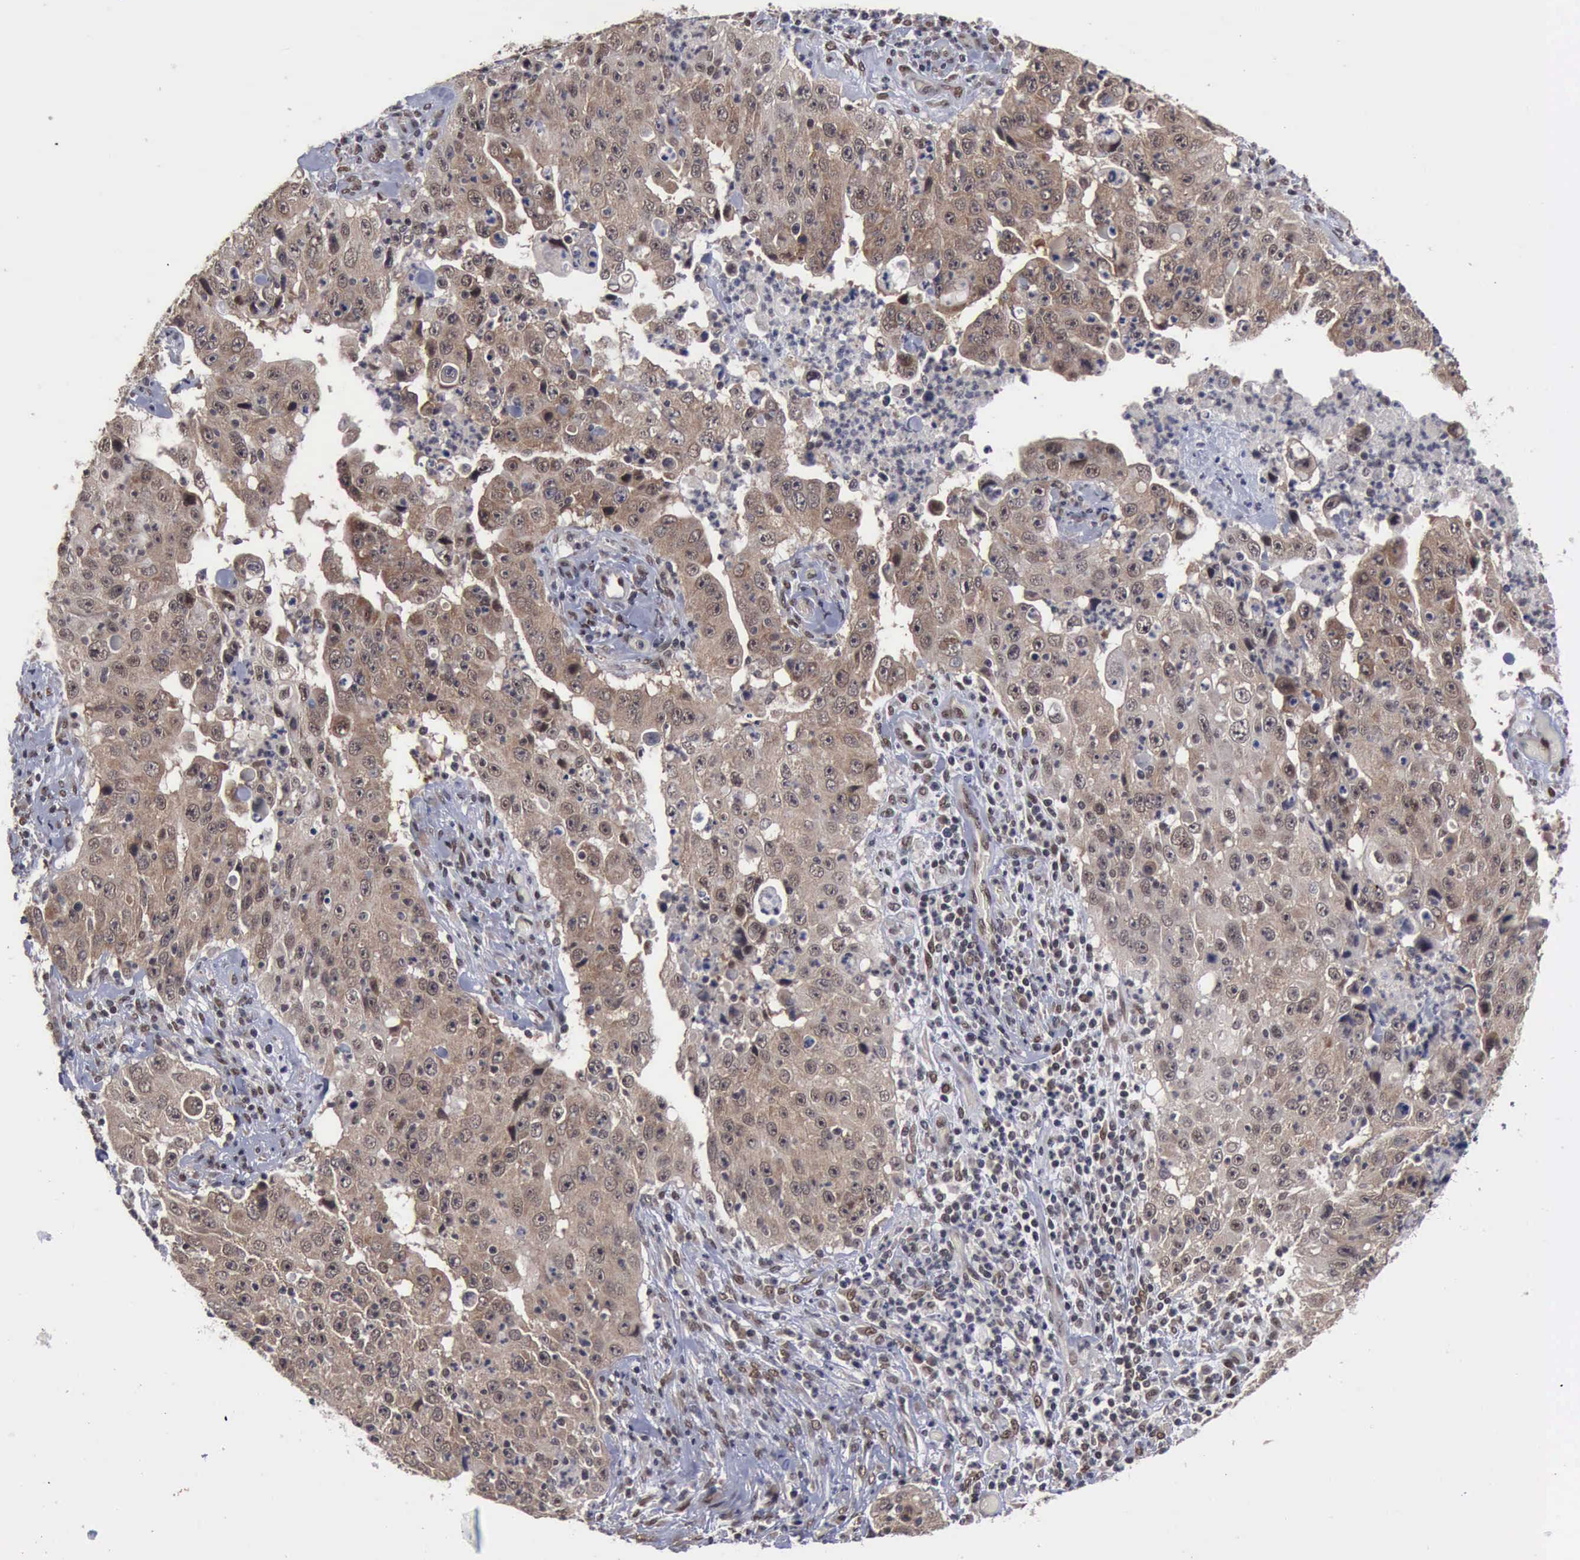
{"staining": {"intensity": "moderate", "quantity": ">75%", "location": "cytoplasmic/membranous"}, "tissue": "lung cancer", "cell_type": "Tumor cells", "image_type": "cancer", "snomed": [{"axis": "morphology", "description": "Squamous cell carcinoma, NOS"}, {"axis": "topography", "description": "Lung"}], "caption": "A micrograph of human lung cancer (squamous cell carcinoma) stained for a protein reveals moderate cytoplasmic/membranous brown staining in tumor cells.", "gene": "RTCB", "patient": {"sex": "male", "age": 64}}